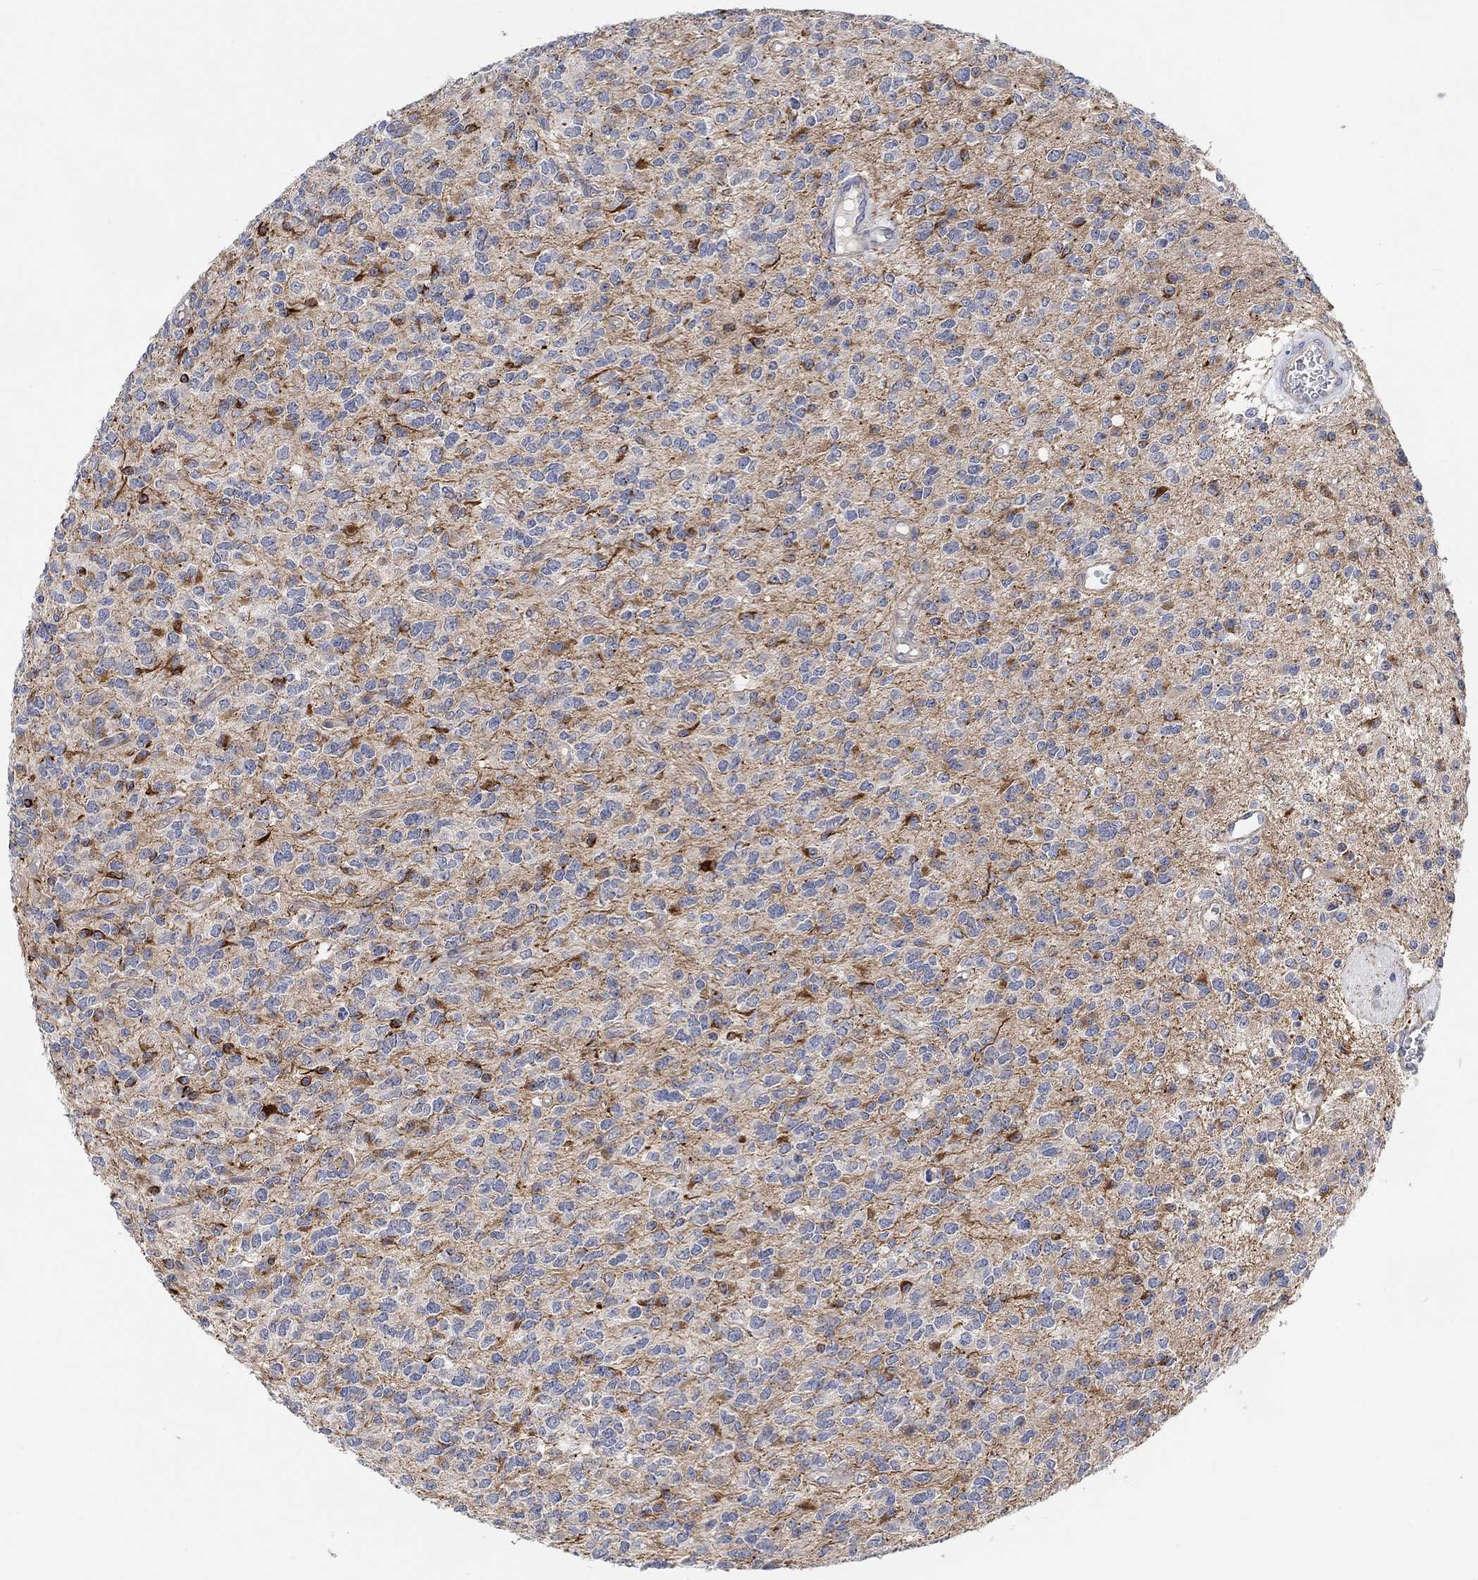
{"staining": {"intensity": "strong", "quantity": "<25%", "location": "cytoplasmic/membranous"}, "tissue": "glioma", "cell_type": "Tumor cells", "image_type": "cancer", "snomed": [{"axis": "morphology", "description": "Glioma, malignant, Low grade"}, {"axis": "topography", "description": "Brain"}], "caption": "Protein expression analysis of malignant glioma (low-grade) demonstrates strong cytoplasmic/membranous staining in approximately <25% of tumor cells.", "gene": "HCRTR1", "patient": {"sex": "female", "age": 45}}